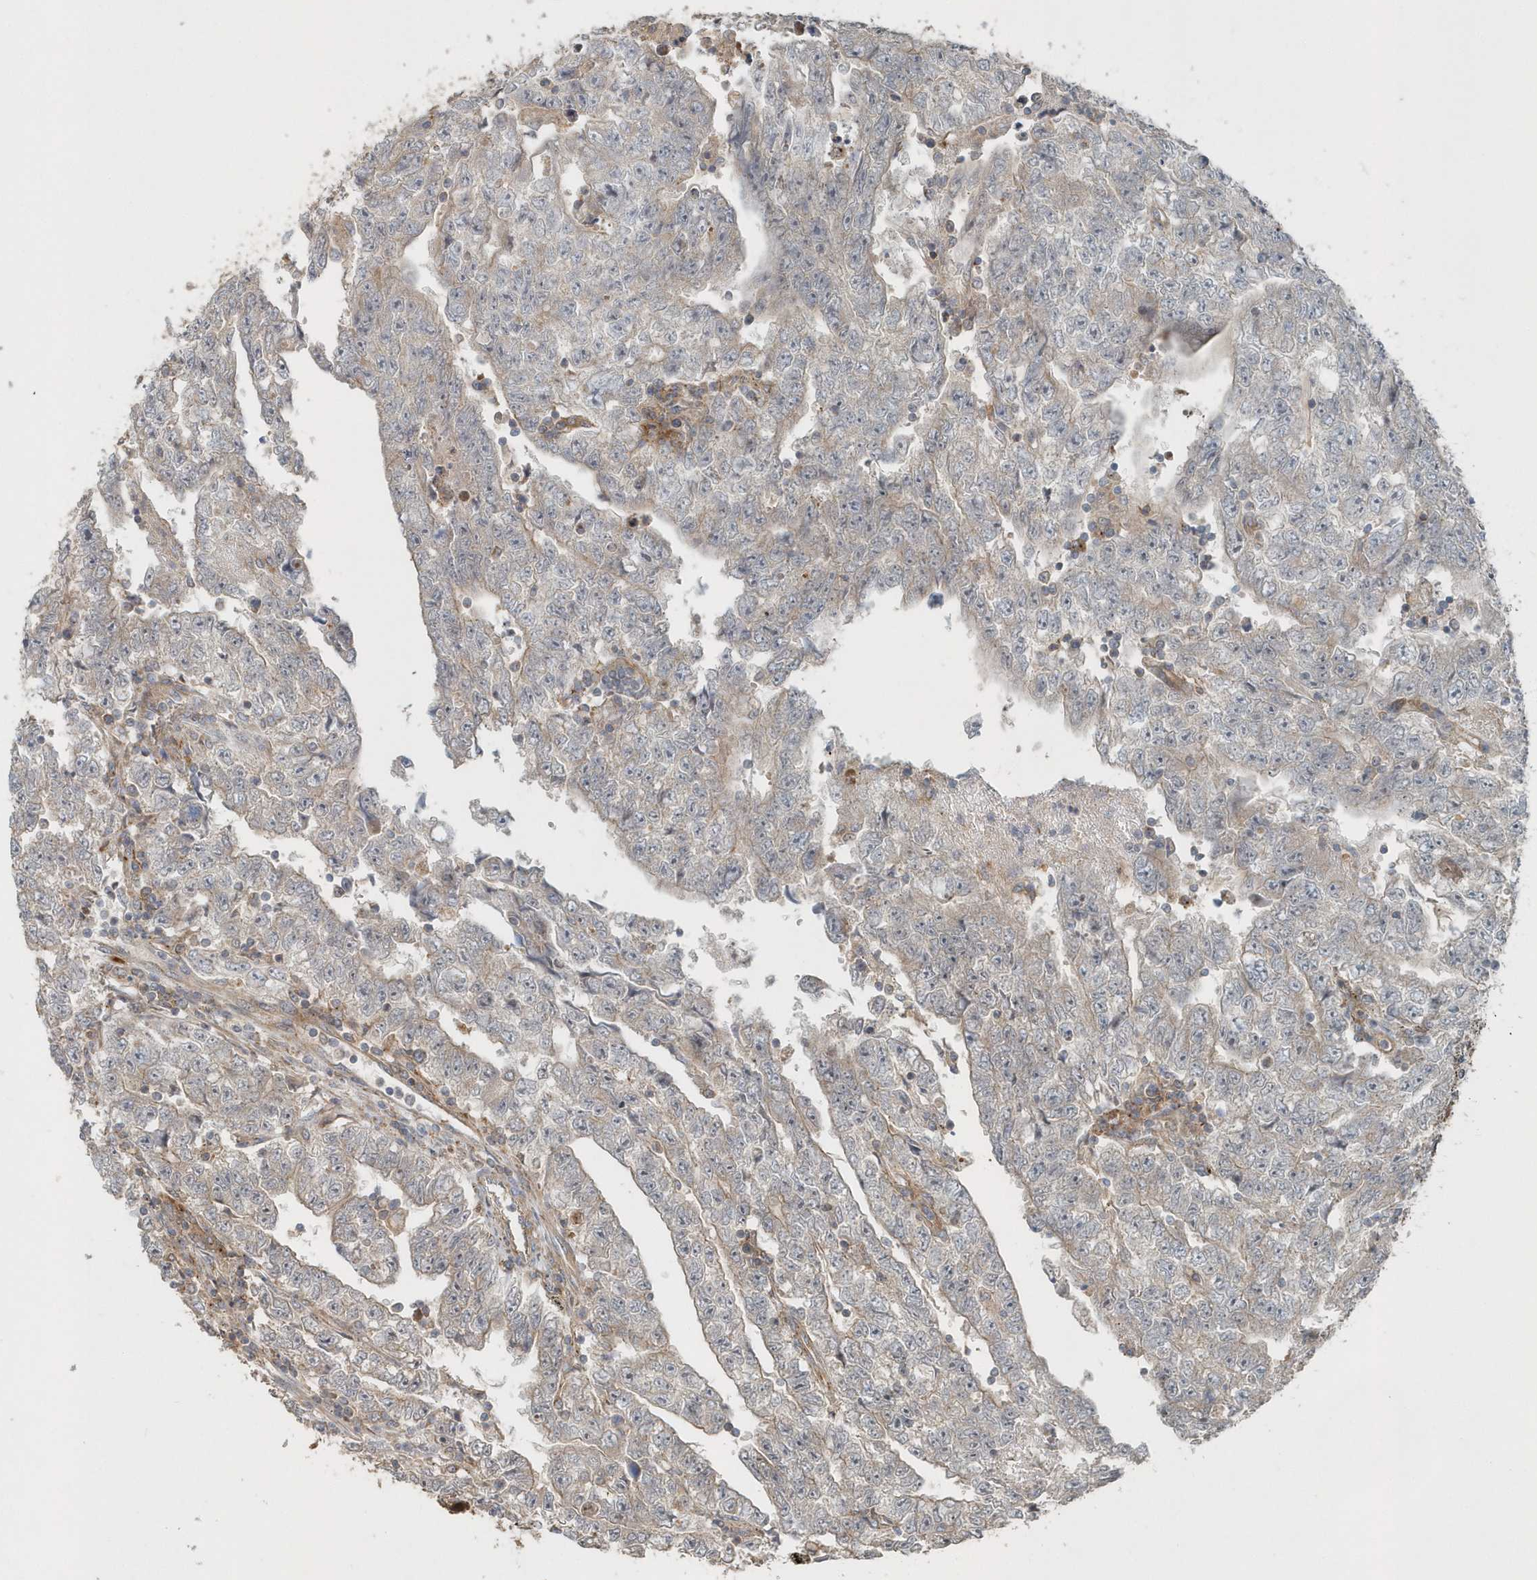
{"staining": {"intensity": "negative", "quantity": "none", "location": "none"}, "tissue": "testis cancer", "cell_type": "Tumor cells", "image_type": "cancer", "snomed": [{"axis": "morphology", "description": "Carcinoma, Embryonal, NOS"}, {"axis": "topography", "description": "Testis"}], "caption": "IHC histopathology image of neoplastic tissue: testis cancer (embryonal carcinoma) stained with DAB exhibits no significant protein staining in tumor cells.", "gene": "MMUT", "patient": {"sex": "male", "age": 25}}